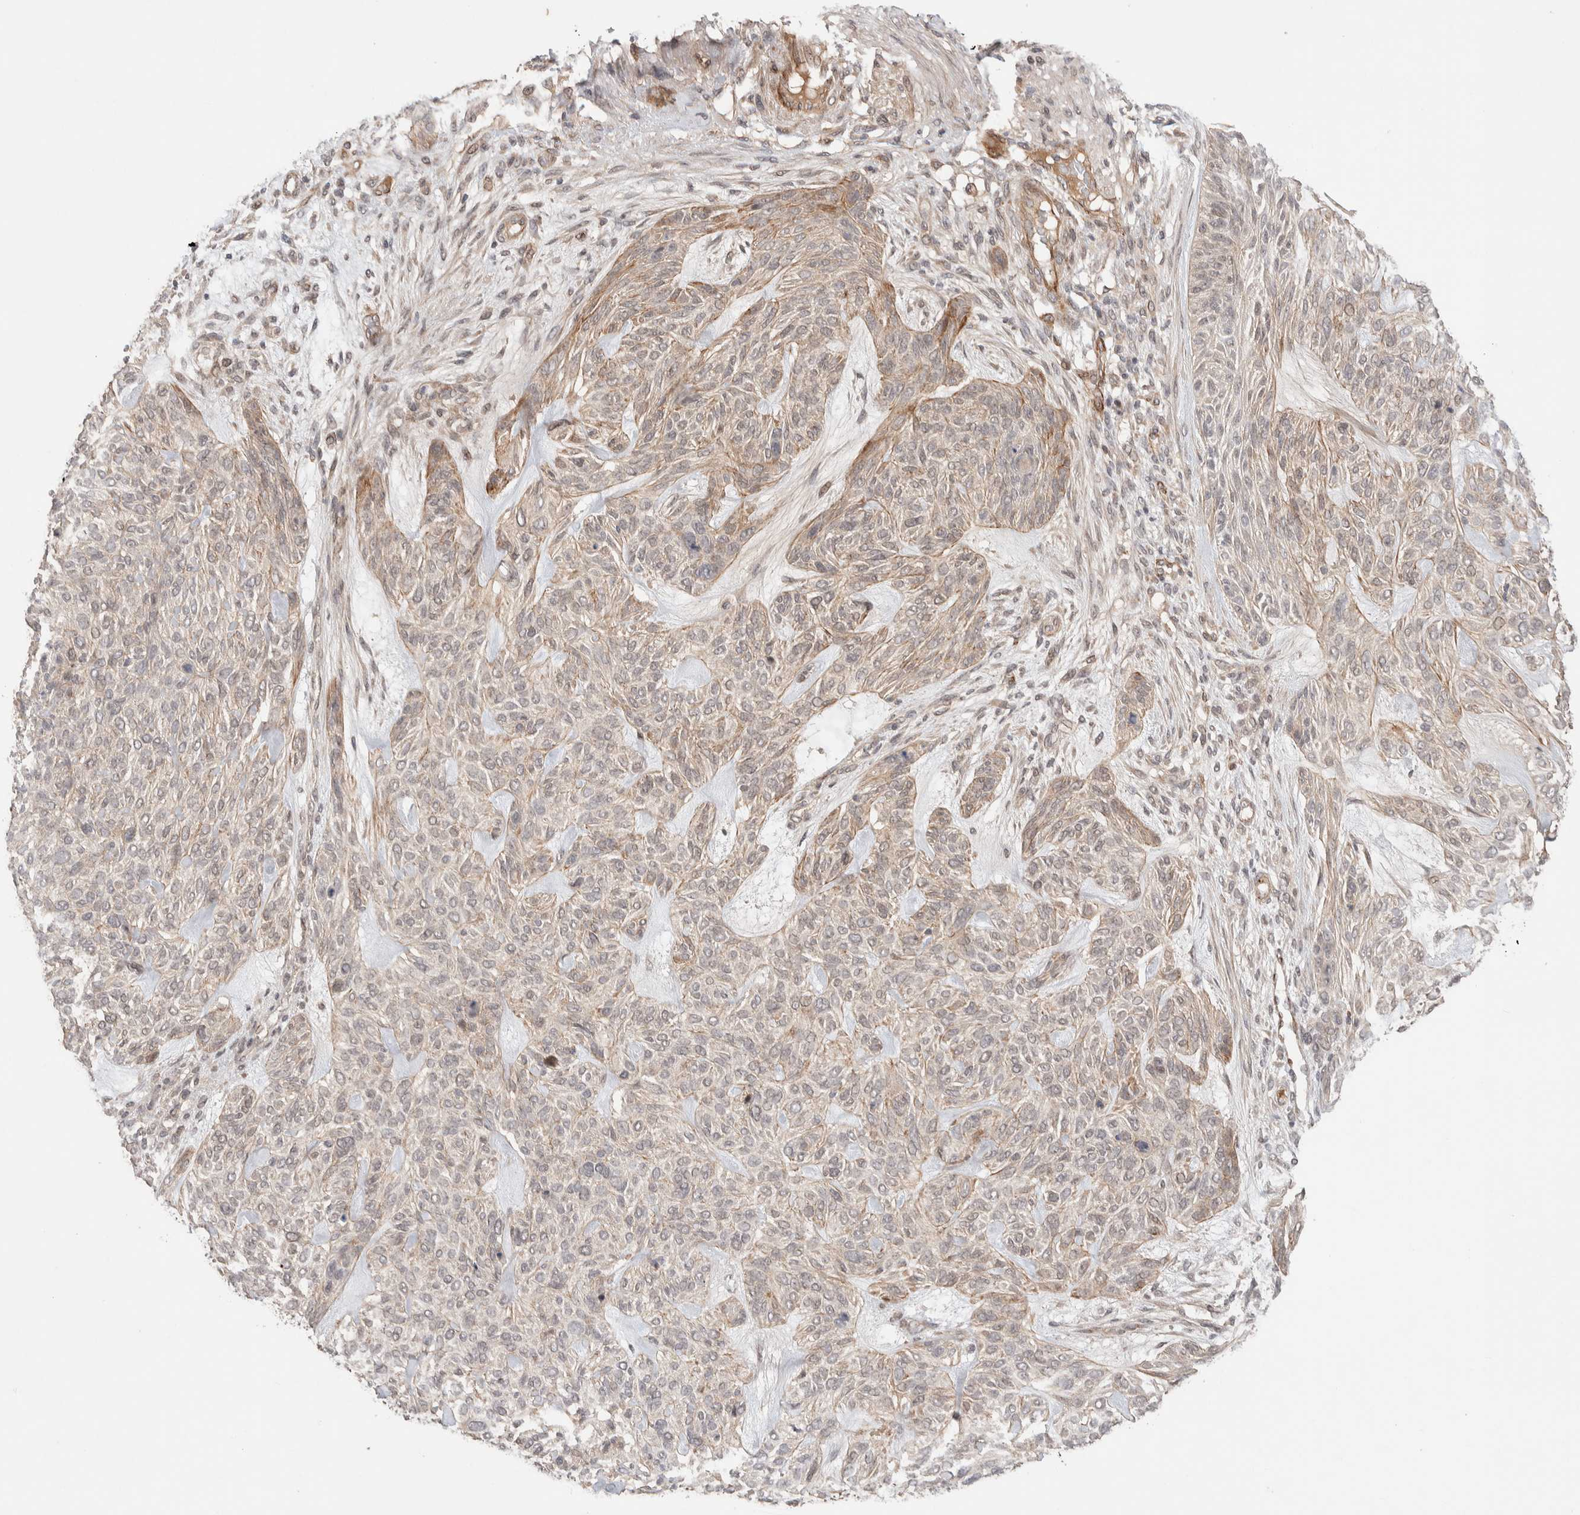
{"staining": {"intensity": "weak", "quantity": "25%-75%", "location": "cytoplasmic/membranous,nuclear"}, "tissue": "skin cancer", "cell_type": "Tumor cells", "image_type": "cancer", "snomed": [{"axis": "morphology", "description": "Basal cell carcinoma"}, {"axis": "topography", "description": "Skin"}], "caption": "Tumor cells exhibit low levels of weak cytoplasmic/membranous and nuclear expression in about 25%-75% of cells in human skin basal cell carcinoma.", "gene": "PRDM15", "patient": {"sex": "male", "age": 55}}